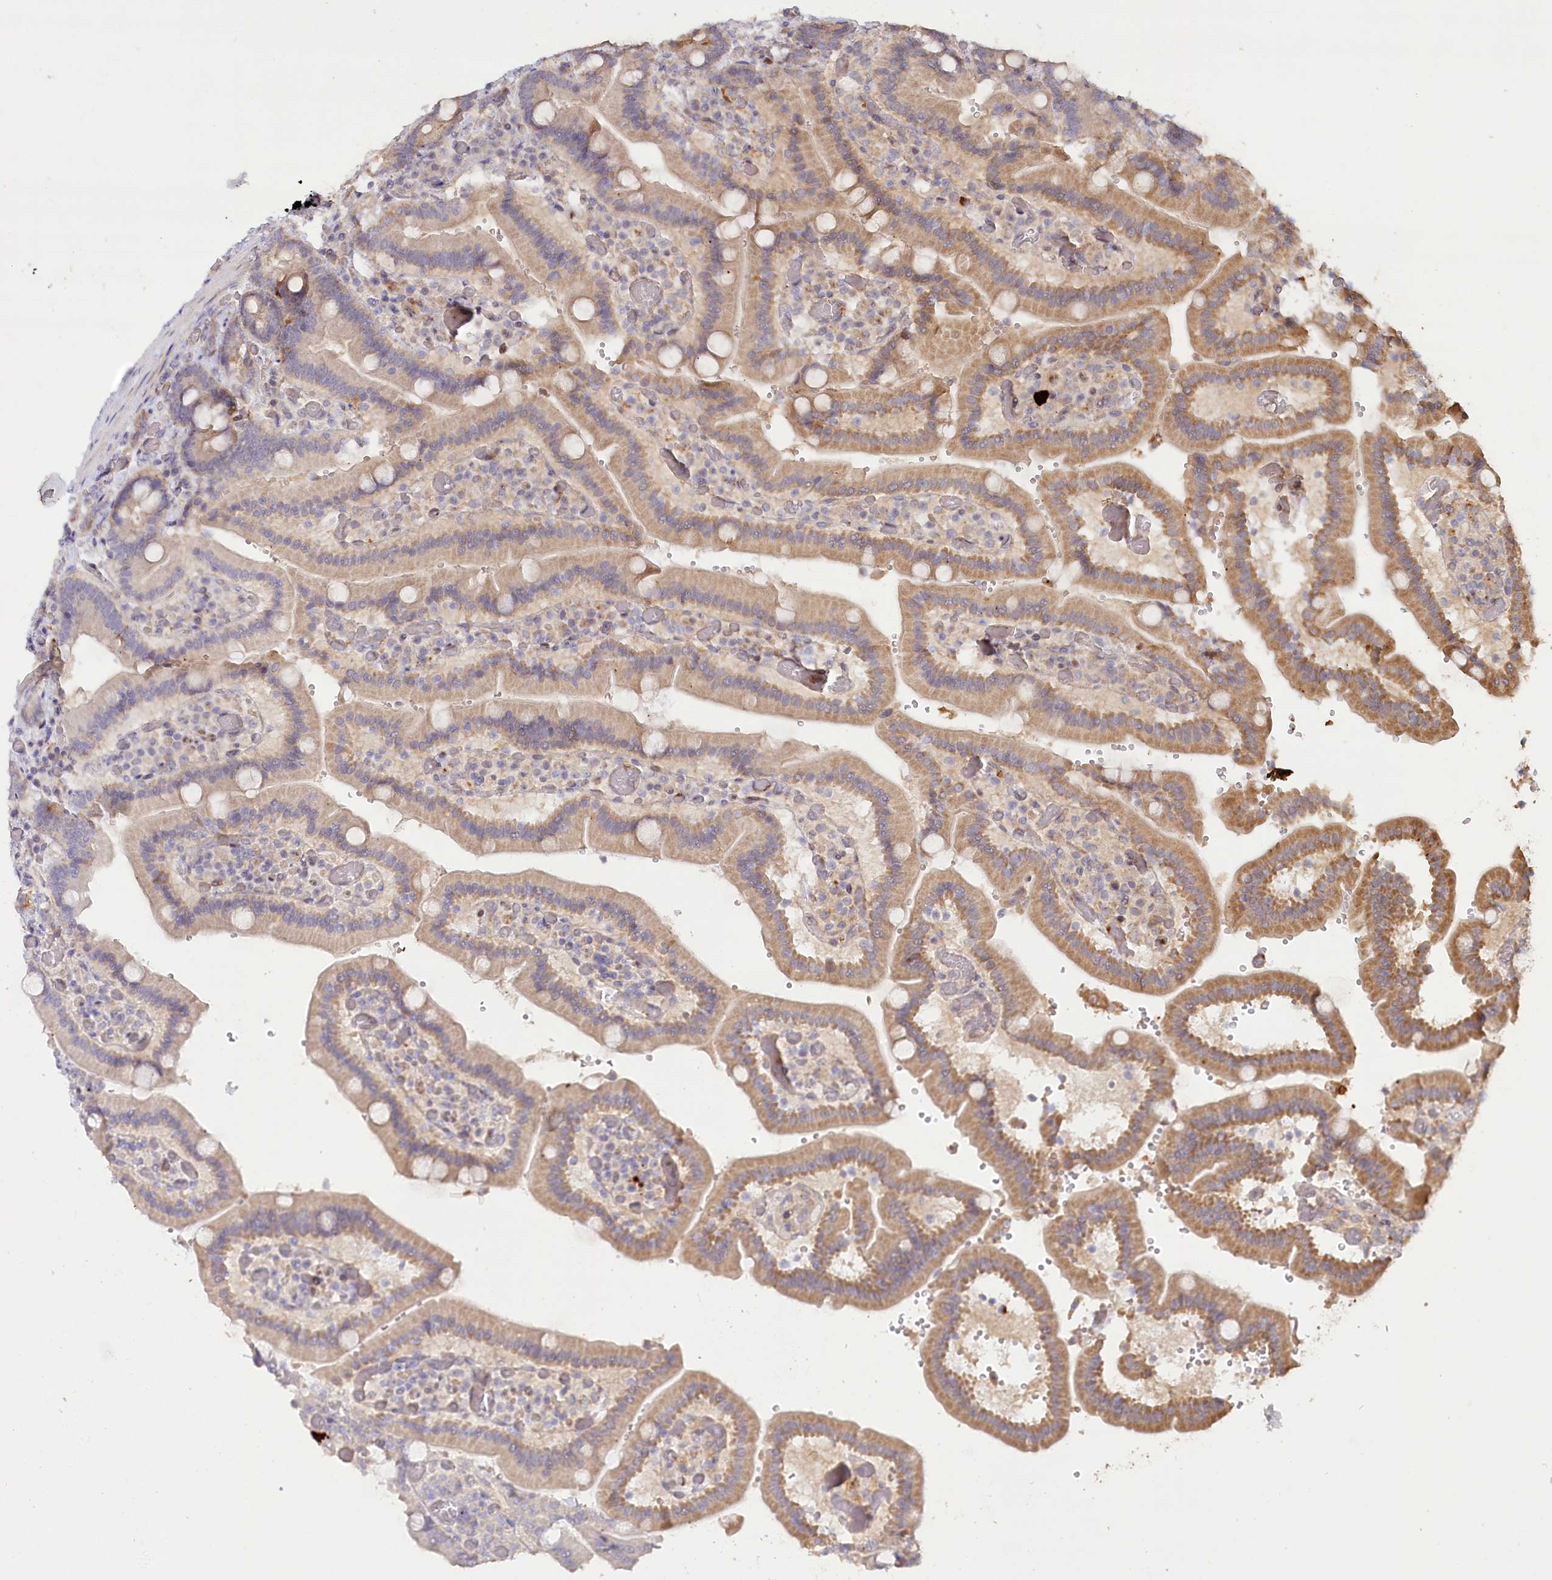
{"staining": {"intensity": "moderate", "quantity": ">75%", "location": "cytoplasmic/membranous"}, "tissue": "duodenum", "cell_type": "Glandular cells", "image_type": "normal", "snomed": [{"axis": "morphology", "description": "Normal tissue, NOS"}, {"axis": "topography", "description": "Duodenum"}], "caption": "Immunohistochemistry (IHC) (DAB) staining of benign duodenum demonstrates moderate cytoplasmic/membranous protein positivity in approximately >75% of glandular cells.", "gene": "IRAK1BP1", "patient": {"sex": "female", "age": 62}}